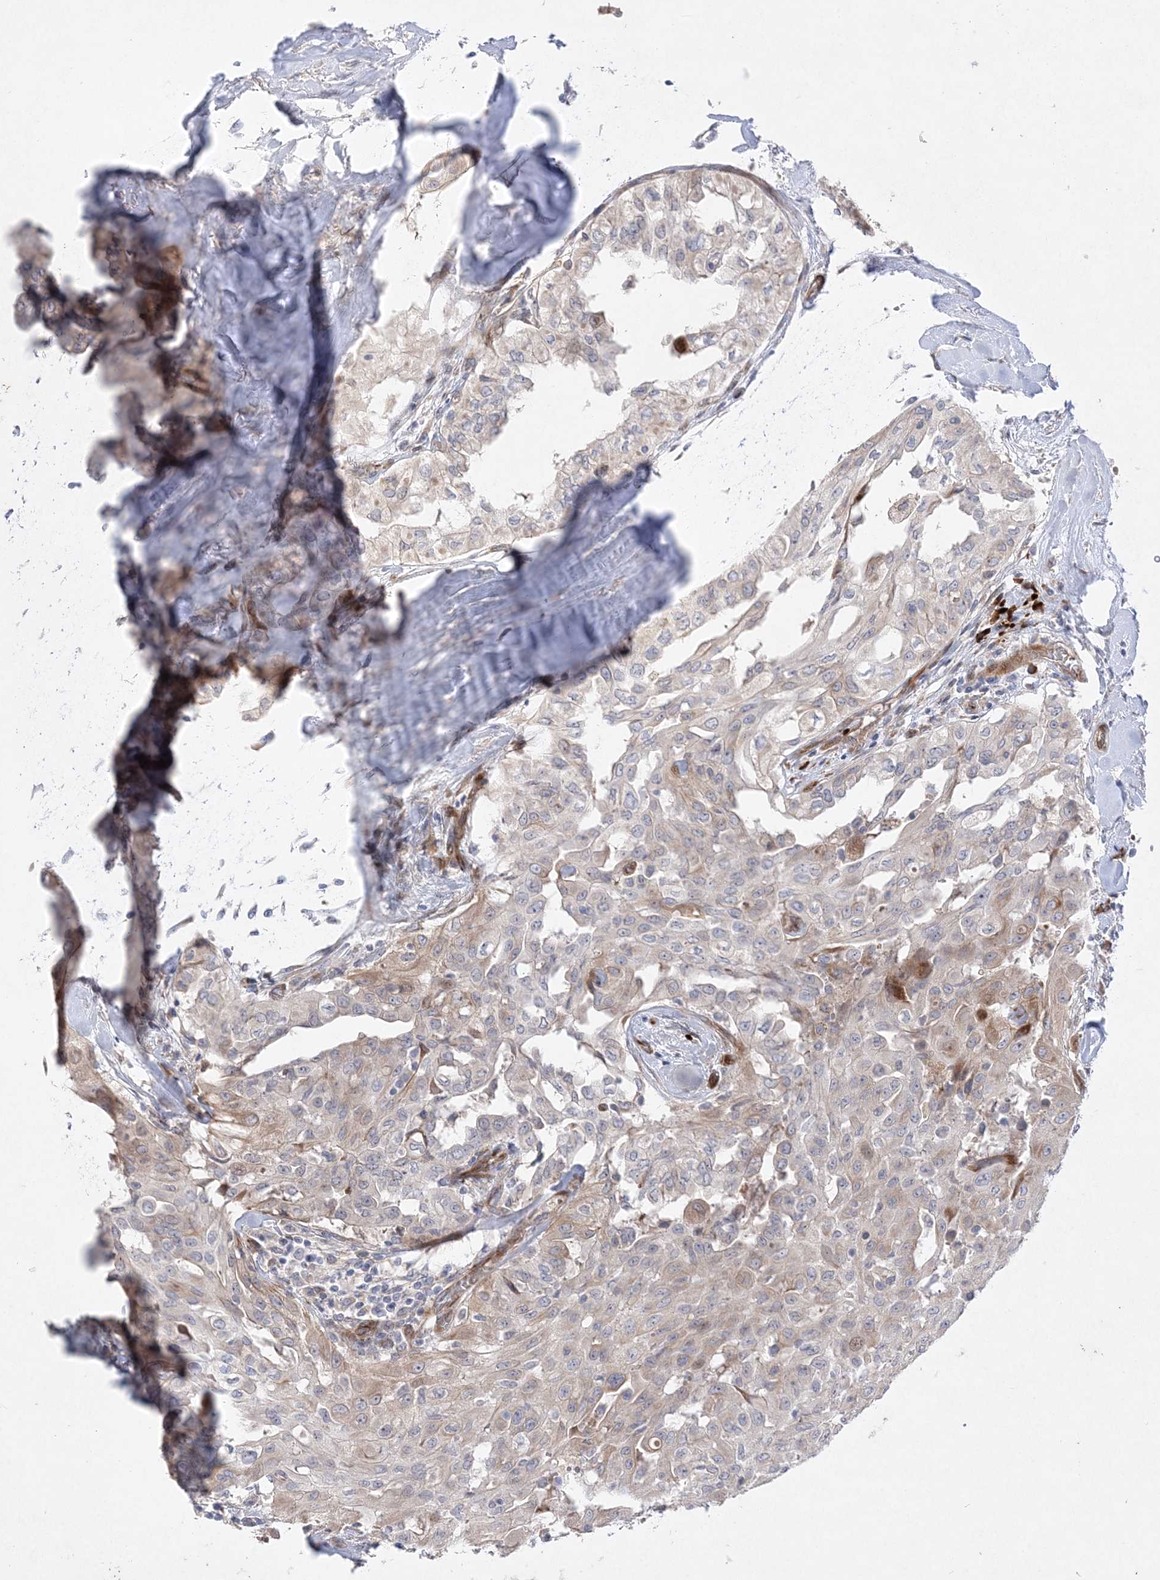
{"staining": {"intensity": "weak", "quantity": "<25%", "location": "cytoplasmic/membranous"}, "tissue": "thyroid cancer", "cell_type": "Tumor cells", "image_type": "cancer", "snomed": [{"axis": "morphology", "description": "Papillary adenocarcinoma, NOS"}, {"axis": "topography", "description": "Thyroid gland"}], "caption": "High magnification brightfield microscopy of thyroid papillary adenocarcinoma stained with DAB (3,3'-diaminobenzidine) (brown) and counterstained with hematoxylin (blue): tumor cells show no significant staining.", "gene": "TMEM132B", "patient": {"sex": "female", "age": 59}}